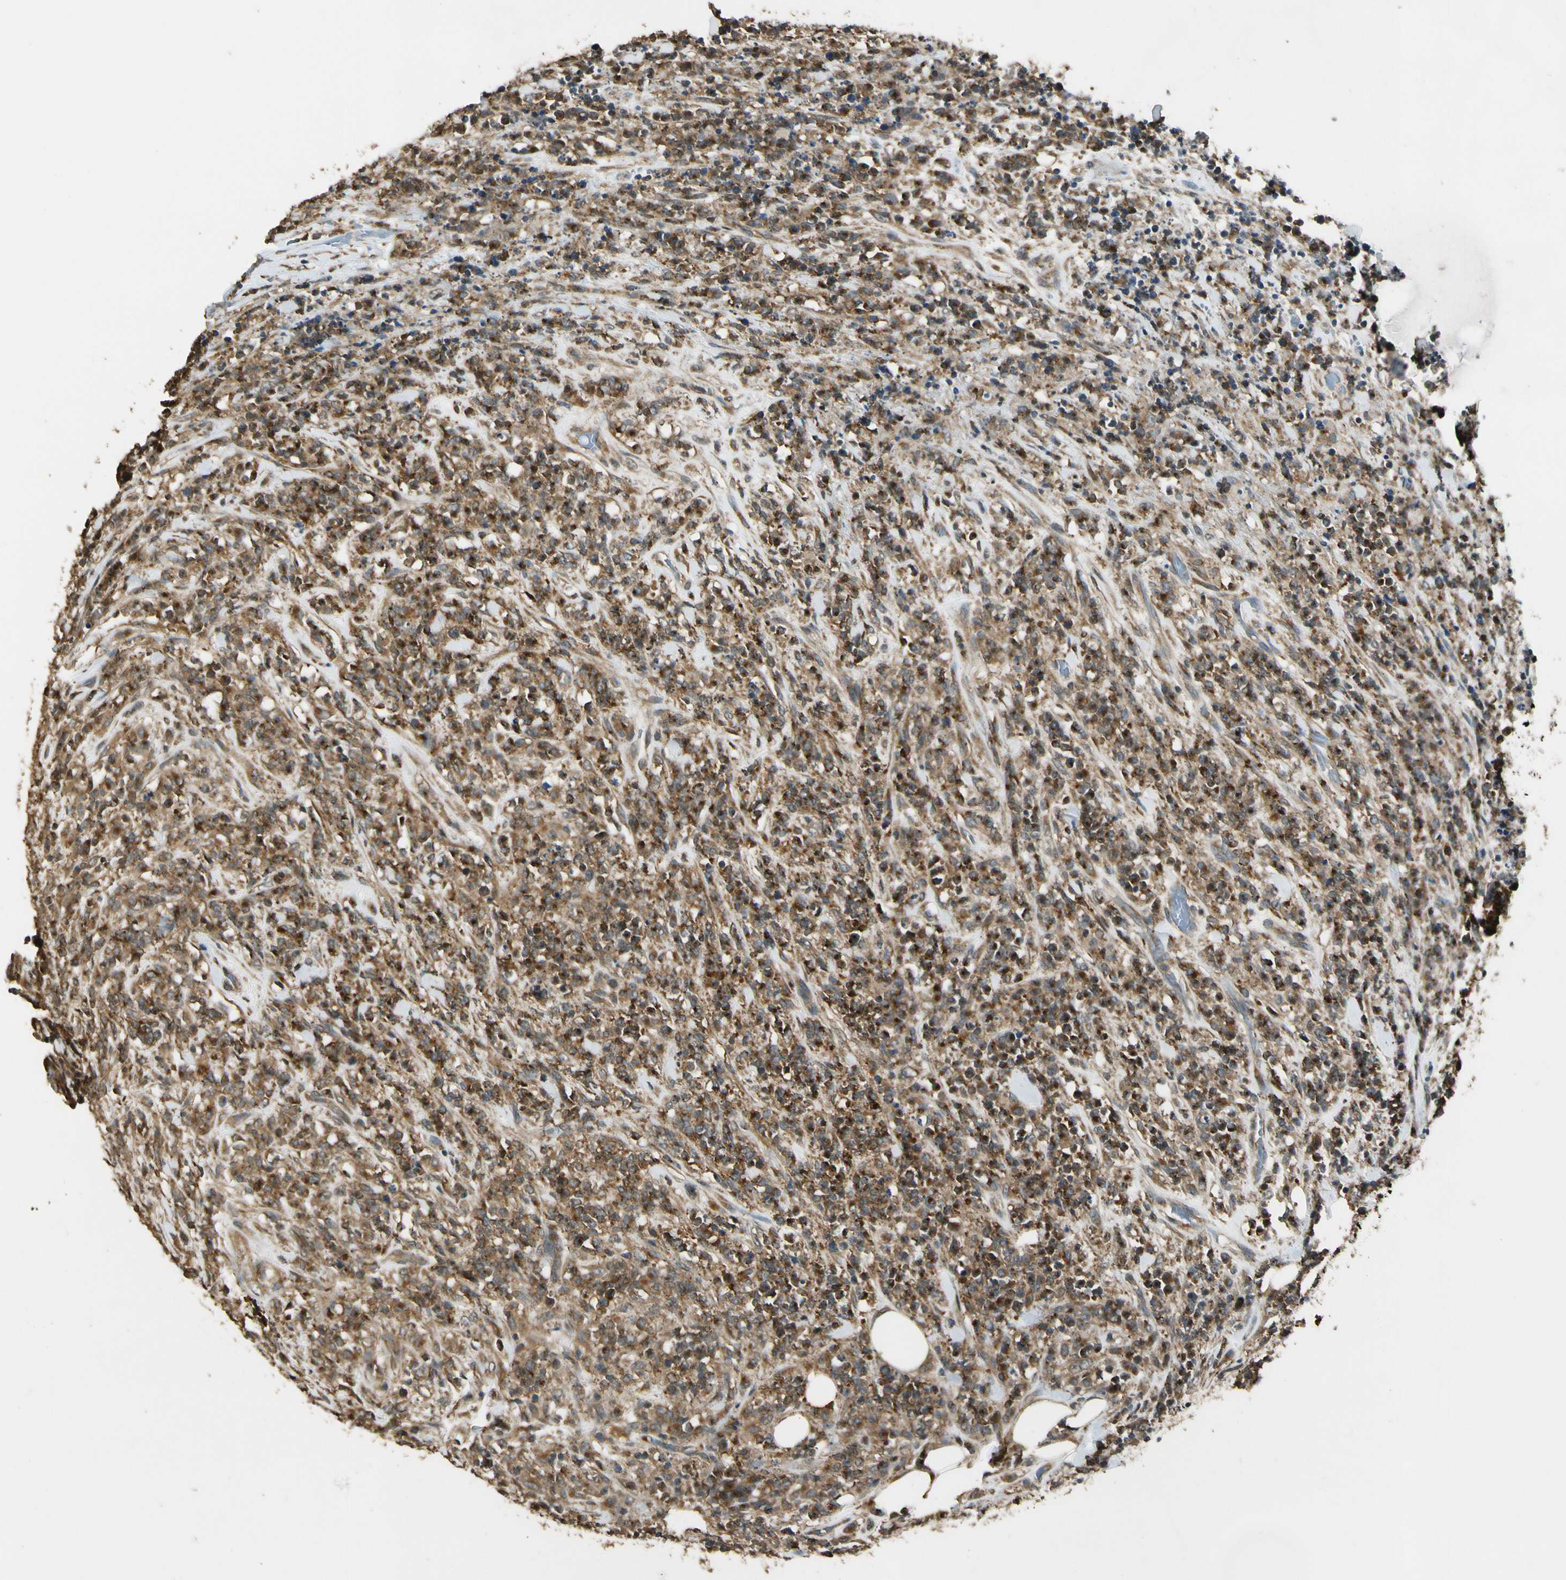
{"staining": {"intensity": "moderate", "quantity": ">75%", "location": "cytoplasmic/membranous"}, "tissue": "lymphoma", "cell_type": "Tumor cells", "image_type": "cancer", "snomed": [{"axis": "morphology", "description": "Malignant lymphoma, non-Hodgkin's type, High grade"}, {"axis": "topography", "description": "Soft tissue"}], "caption": "Immunohistochemistry (IHC) staining of high-grade malignant lymphoma, non-Hodgkin's type, which demonstrates medium levels of moderate cytoplasmic/membranous positivity in about >75% of tumor cells indicating moderate cytoplasmic/membranous protein staining. The staining was performed using DAB (3,3'-diaminobenzidine) (brown) for protein detection and nuclei were counterstained in hematoxylin (blue).", "gene": "LAMTOR1", "patient": {"sex": "male", "age": 18}}